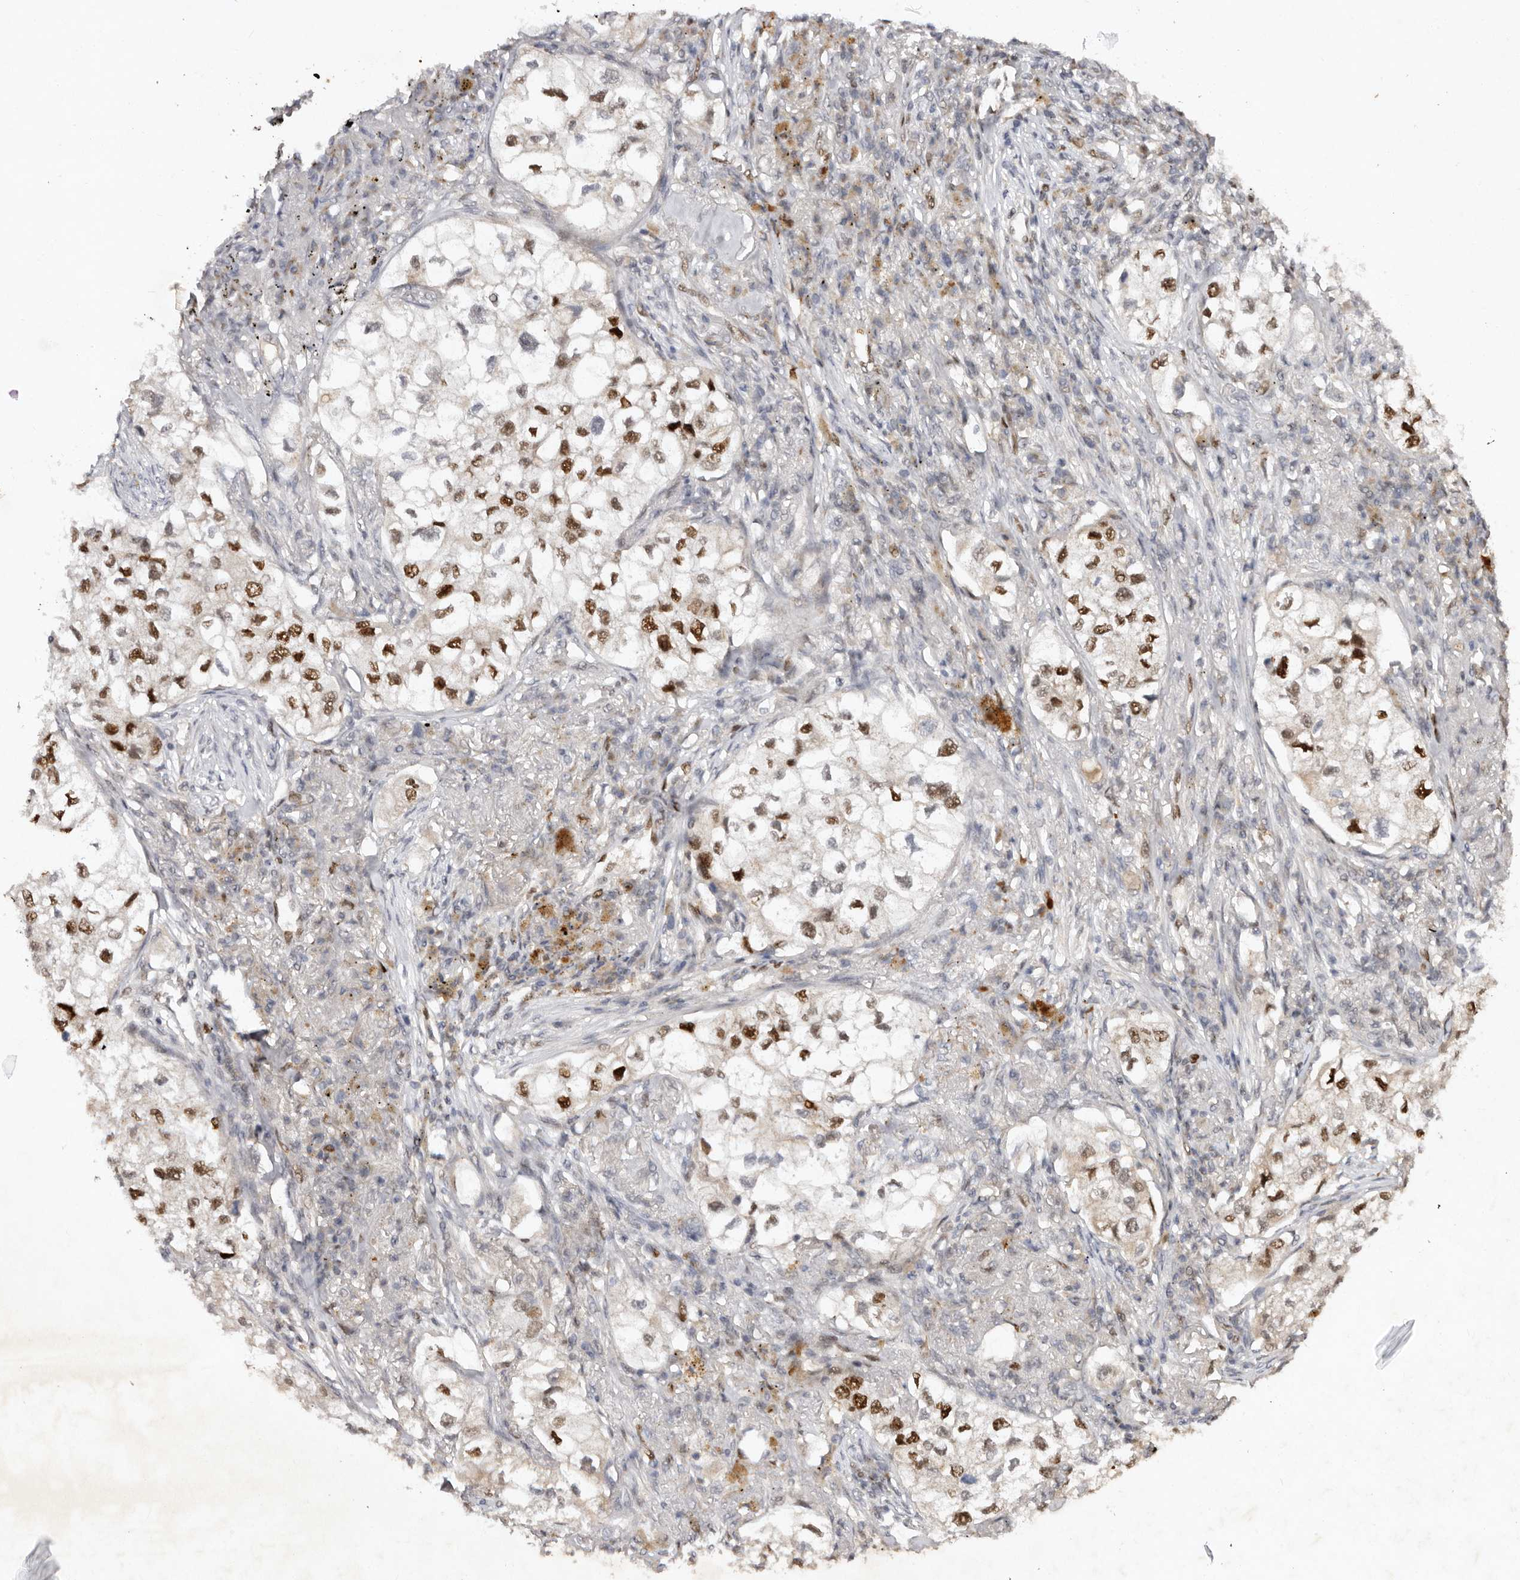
{"staining": {"intensity": "strong", "quantity": ">75%", "location": "nuclear"}, "tissue": "lung cancer", "cell_type": "Tumor cells", "image_type": "cancer", "snomed": [{"axis": "morphology", "description": "Adenocarcinoma, NOS"}, {"axis": "topography", "description": "Lung"}], "caption": "Brown immunohistochemical staining in adenocarcinoma (lung) reveals strong nuclear expression in approximately >75% of tumor cells.", "gene": "KLF7", "patient": {"sex": "male", "age": 63}}